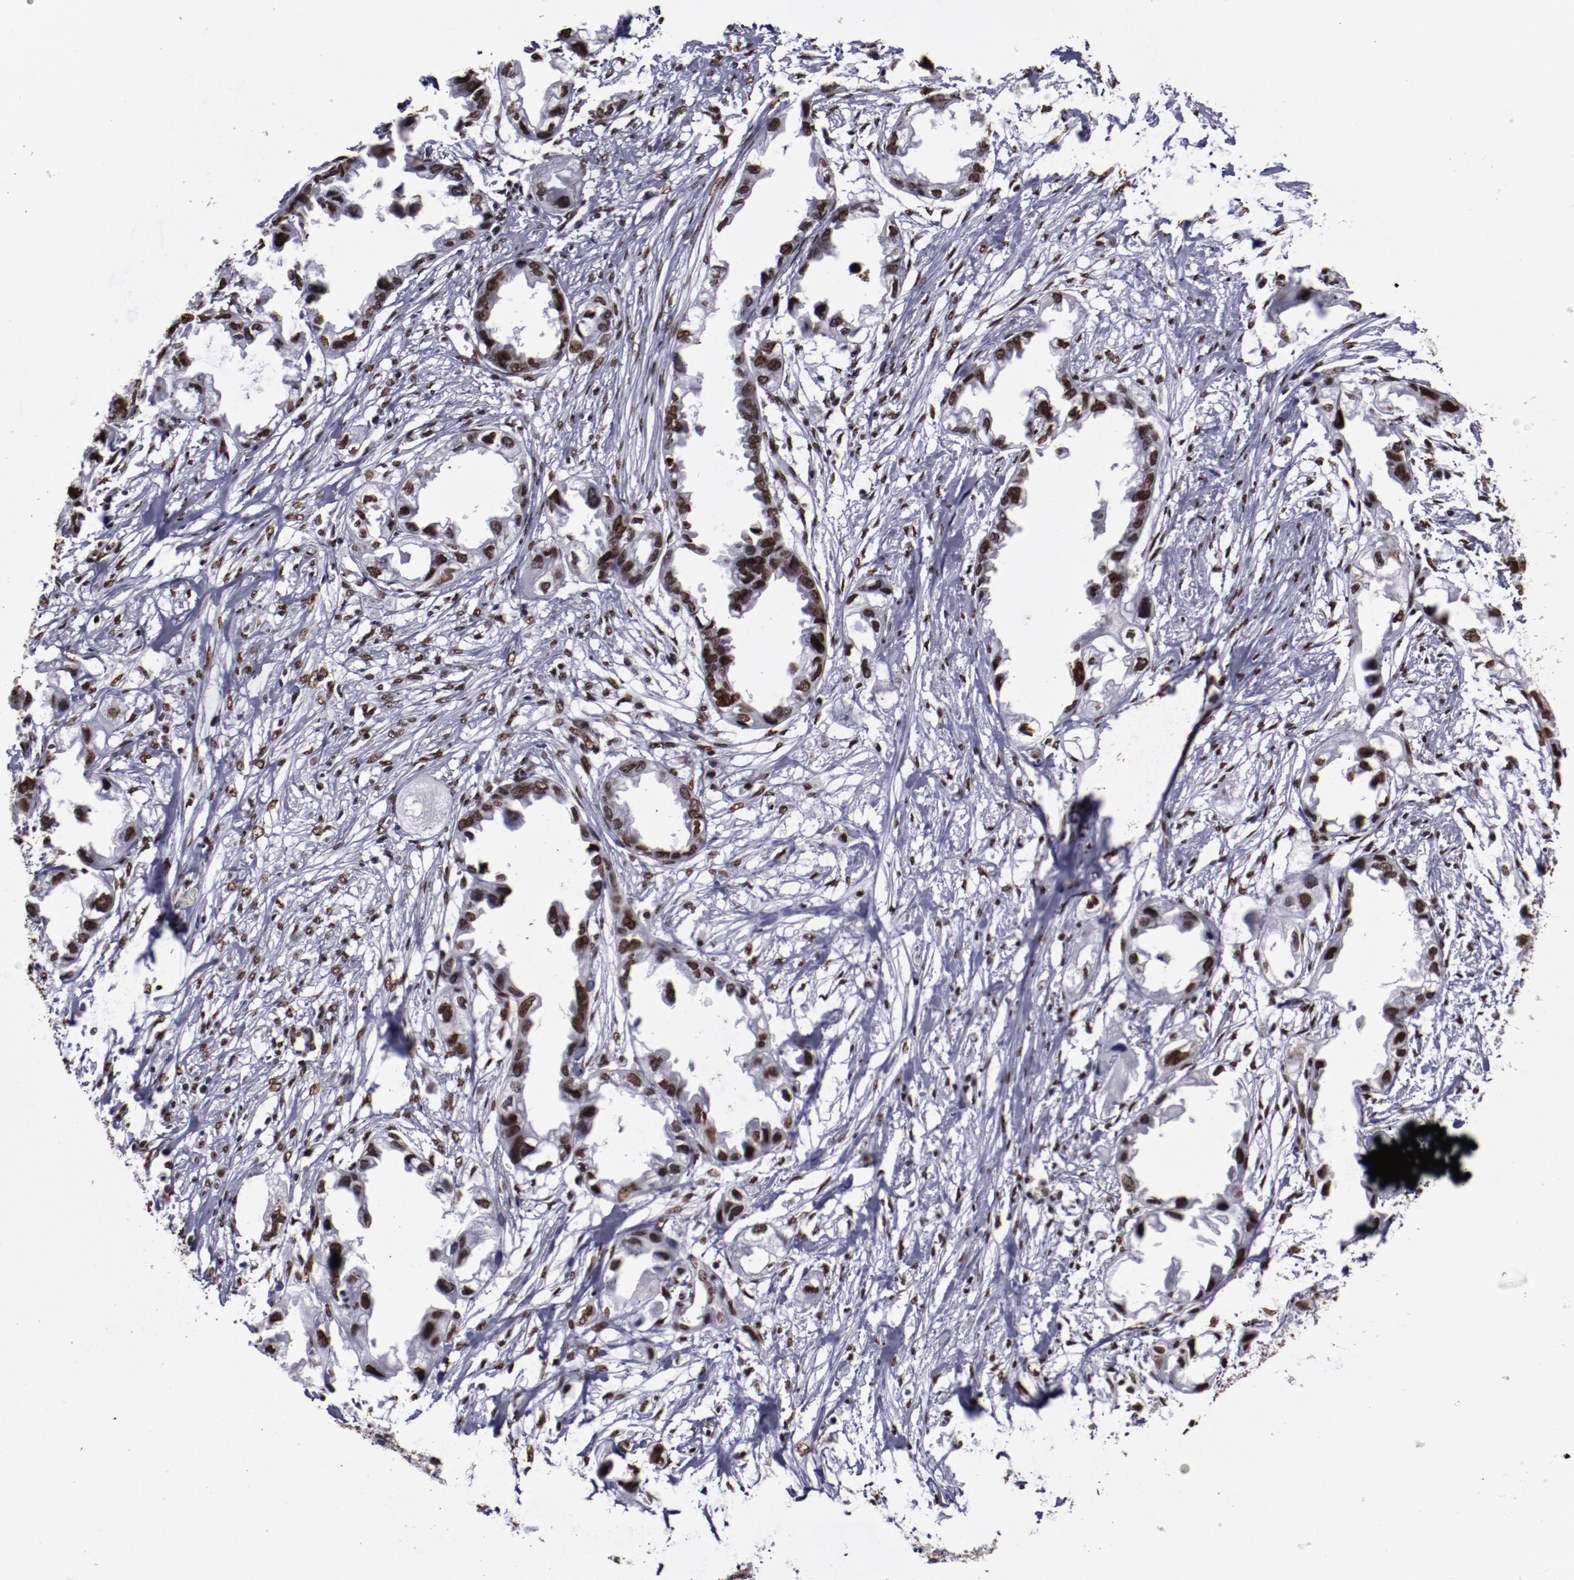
{"staining": {"intensity": "moderate", "quantity": ">75%", "location": "nuclear"}, "tissue": "endometrial cancer", "cell_type": "Tumor cells", "image_type": "cancer", "snomed": [{"axis": "morphology", "description": "Adenocarcinoma, NOS"}, {"axis": "topography", "description": "Endometrium"}], "caption": "Protein staining reveals moderate nuclear staining in about >75% of tumor cells in endometrial cancer (adenocarcinoma).", "gene": "APEX1", "patient": {"sex": "female", "age": 67}}